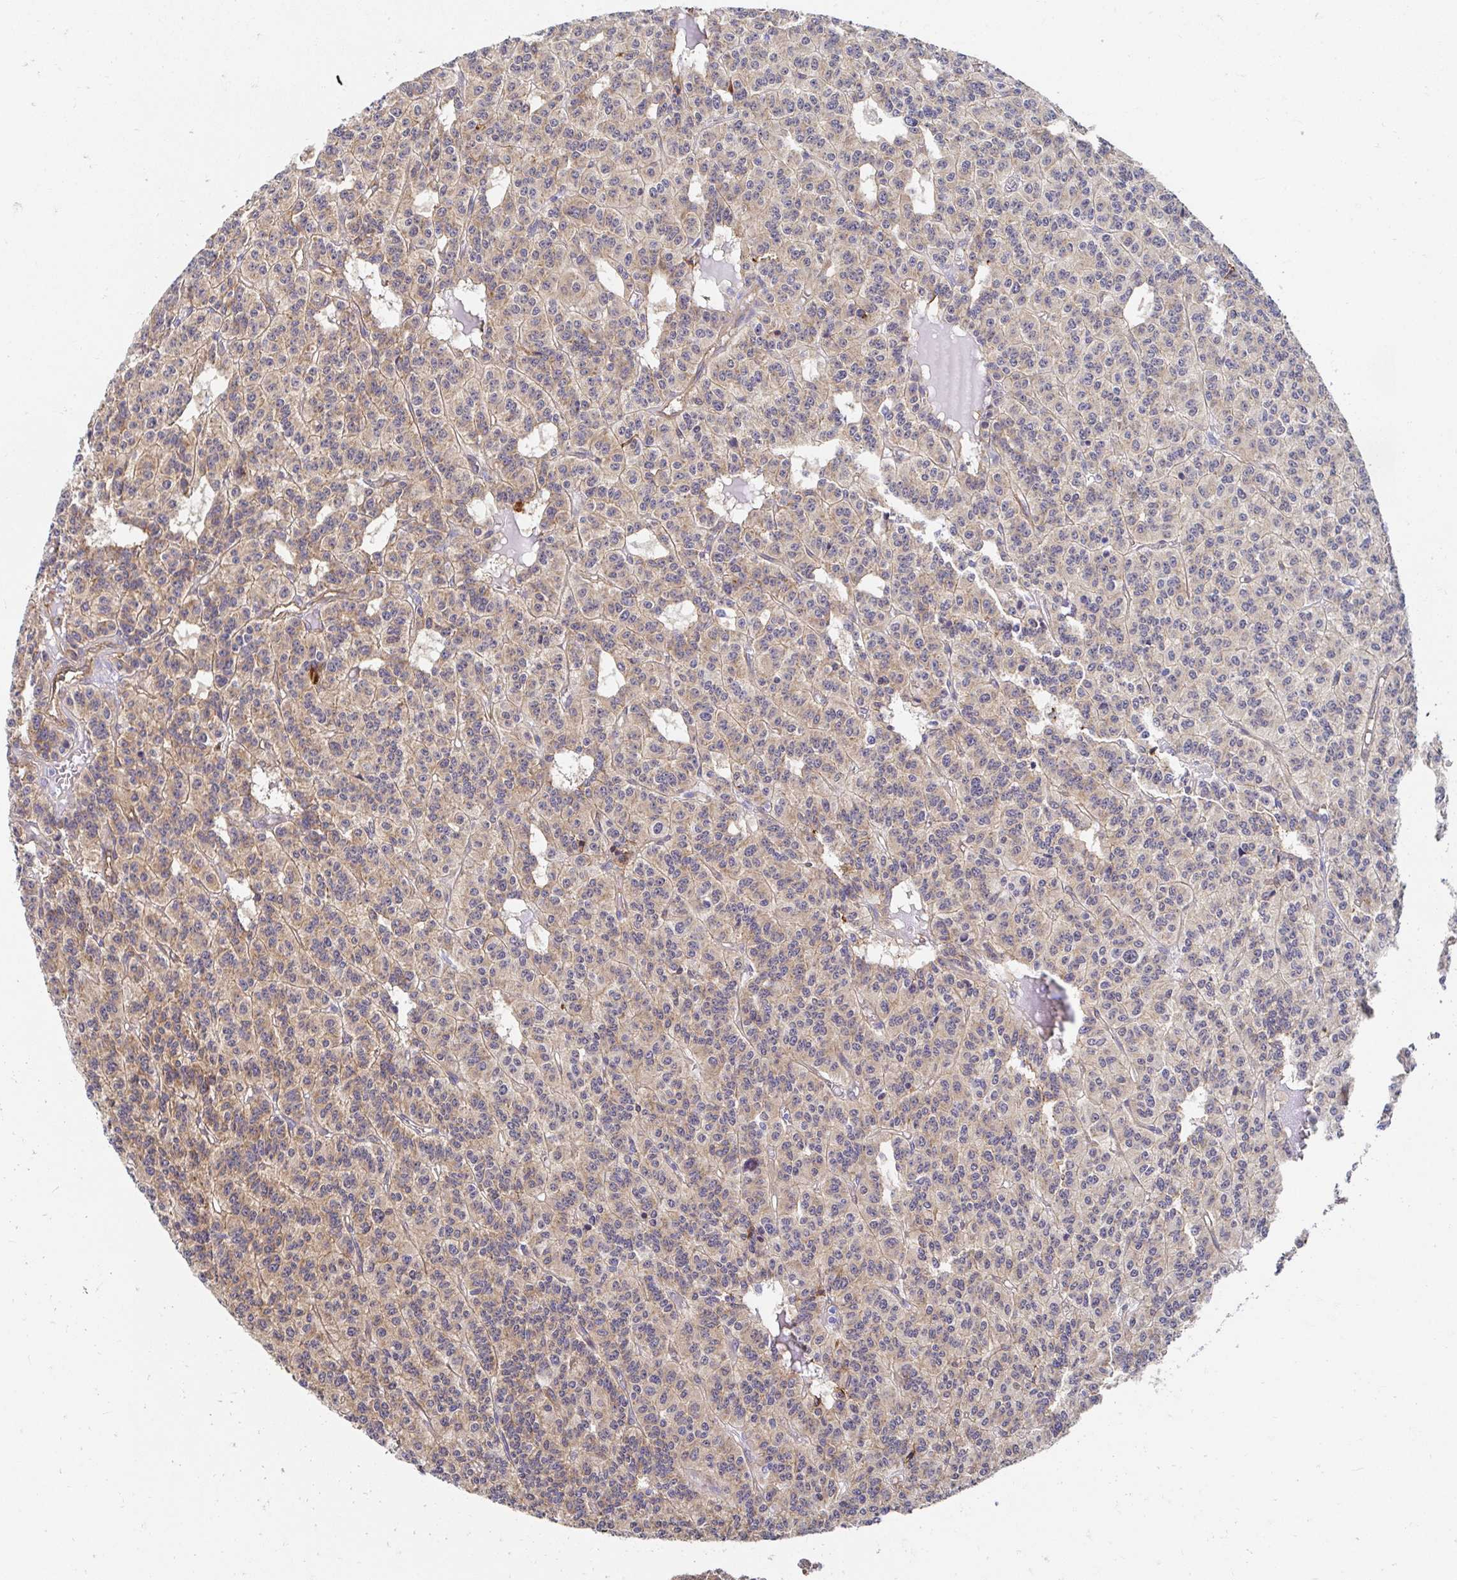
{"staining": {"intensity": "weak", "quantity": ">75%", "location": "cytoplasmic/membranous"}, "tissue": "carcinoid", "cell_type": "Tumor cells", "image_type": "cancer", "snomed": [{"axis": "morphology", "description": "Carcinoid, malignant, NOS"}, {"axis": "topography", "description": "Lung"}], "caption": "Immunohistochemistry of human carcinoid shows low levels of weak cytoplasmic/membranous expression in about >75% of tumor cells. The staining was performed using DAB, with brown indicating positive protein expression. Nuclei are stained blue with hematoxylin.", "gene": "CTTN", "patient": {"sex": "female", "age": 71}}